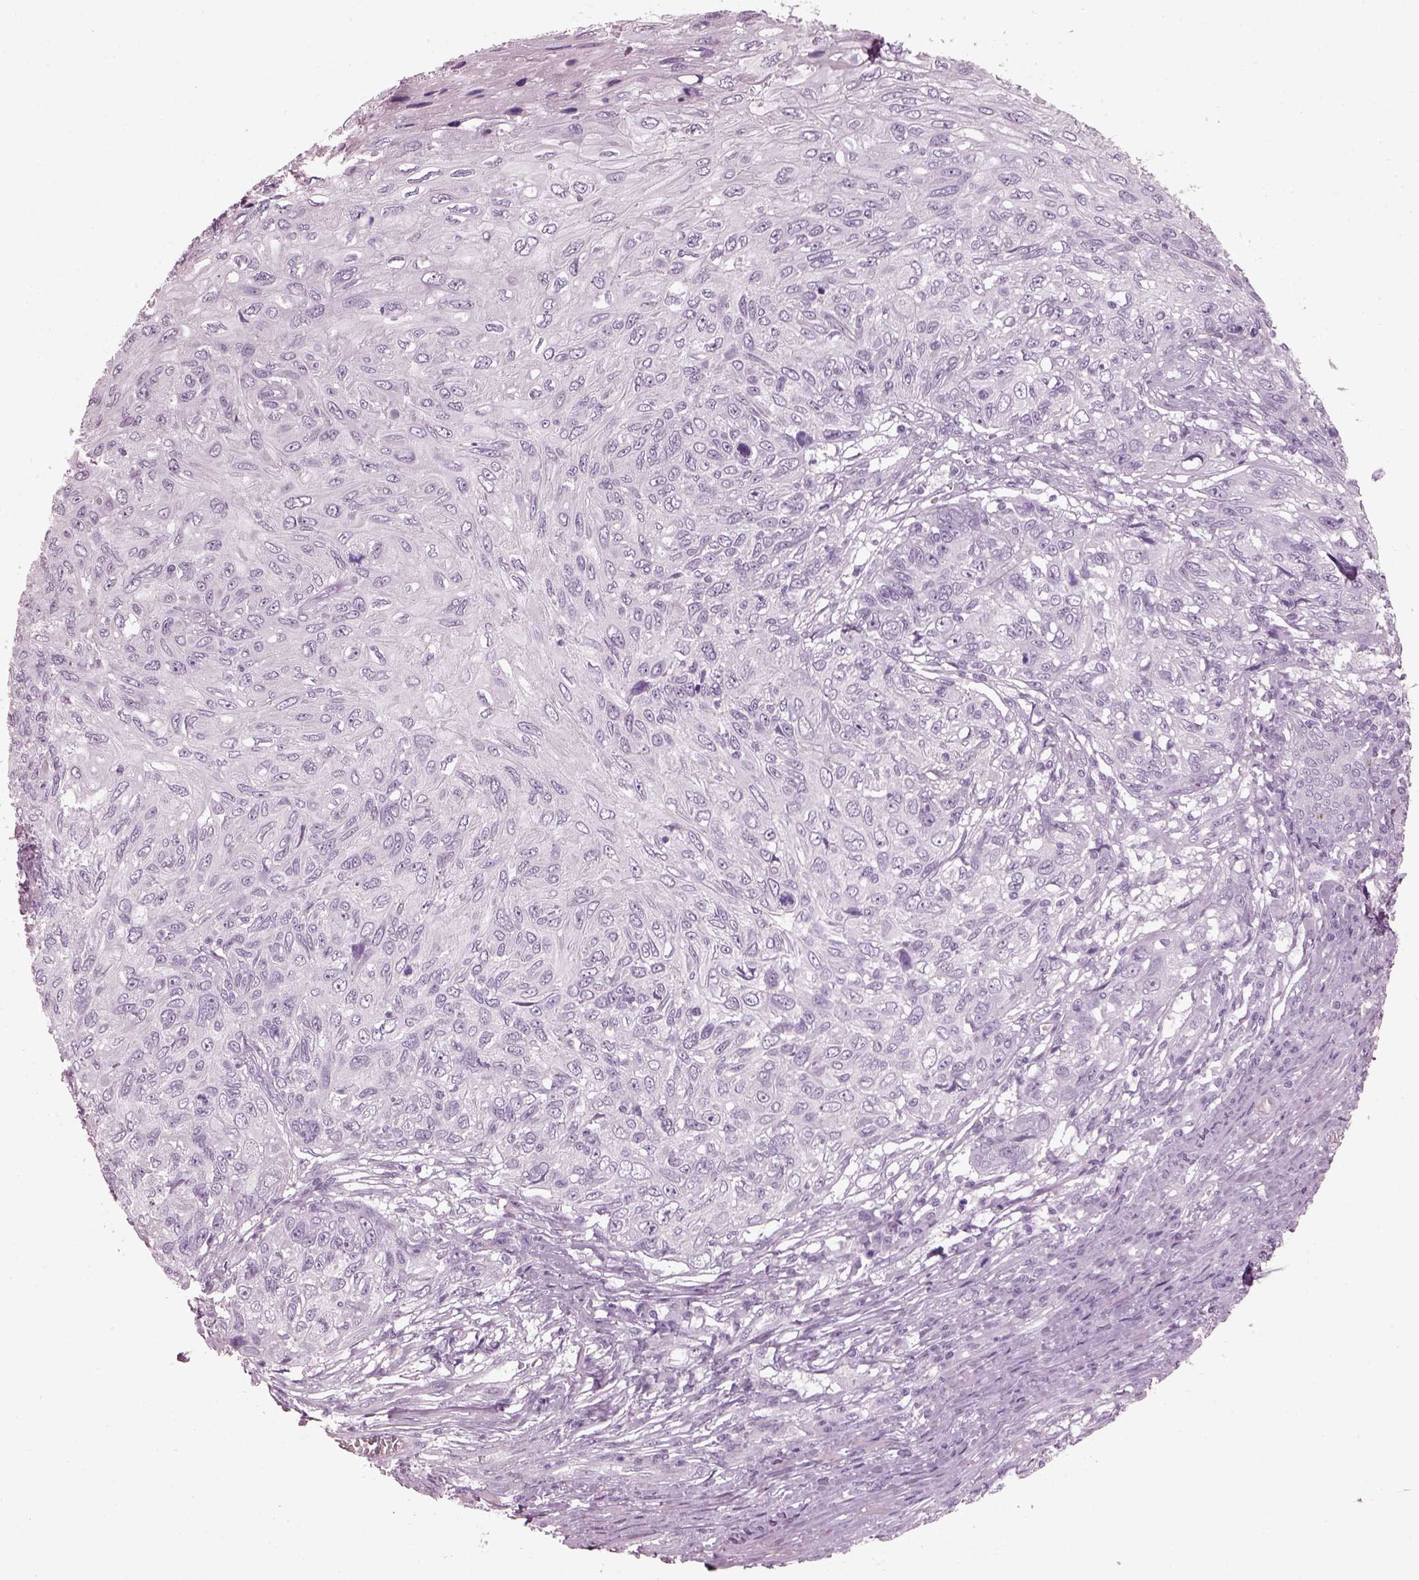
{"staining": {"intensity": "negative", "quantity": "none", "location": "none"}, "tissue": "skin cancer", "cell_type": "Tumor cells", "image_type": "cancer", "snomed": [{"axis": "morphology", "description": "Squamous cell carcinoma, NOS"}, {"axis": "topography", "description": "Skin"}], "caption": "High power microscopy micrograph of an IHC histopathology image of squamous cell carcinoma (skin), revealing no significant expression in tumor cells.", "gene": "PDC", "patient": {"sex": "male", "age": 92}}